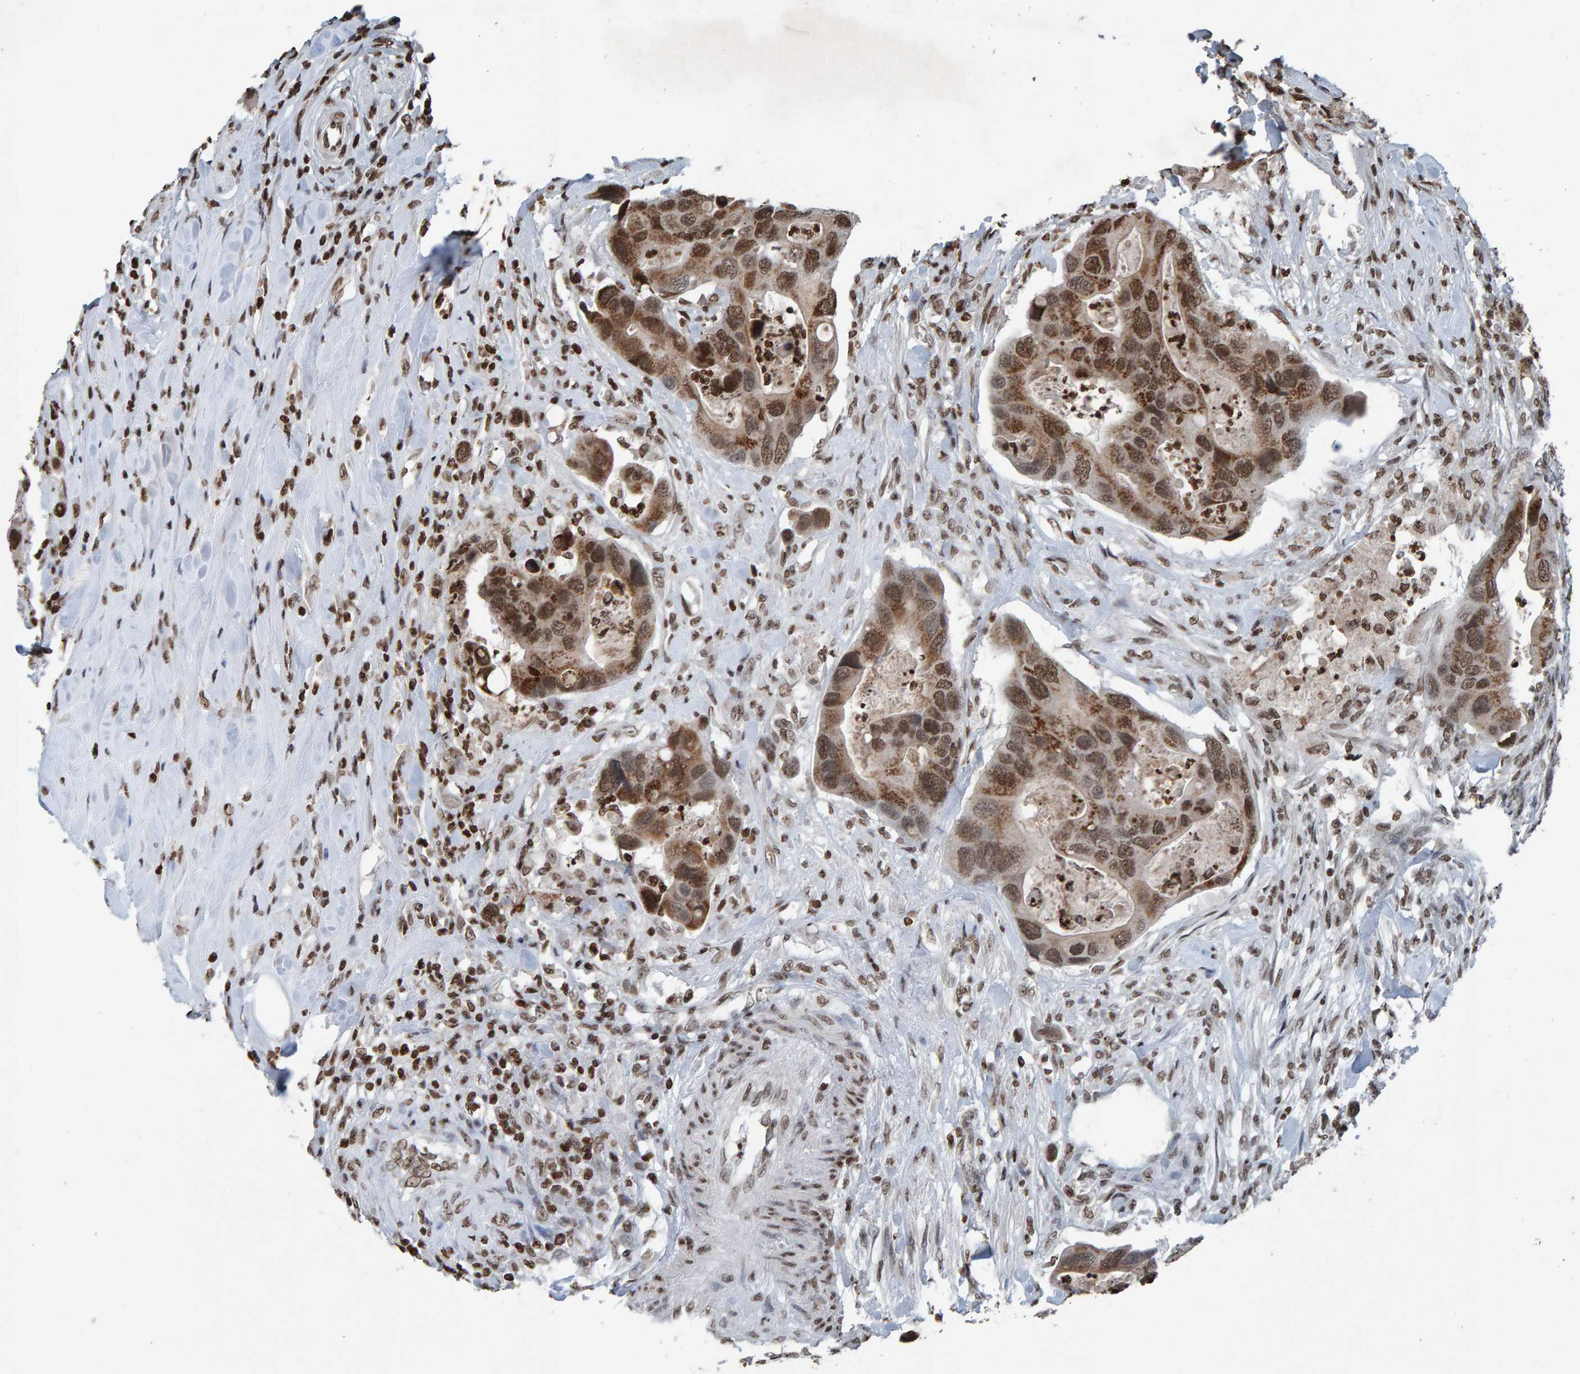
{"staining": {"intensity": "strong", "quantity": ">75%", "location": "cytoplasmic/membranous,nuclear"}, "tissue": "colorectal cancer", "cell_type": "Tumor cells", "image_type": "cancer", "snomed": [{"axis": "morphology", "description": "Adenocarcinoma, NOS"}, {"axis": "topography", "description": "Rectum"}], "caption": "A high amount of strong cytoplasmic/membranous and nuclear positivity is appreciated in about >75% of tumor cells in adenocarcinoma (colorectal) tissue. Immunohistochemistry stains the protein in brown and the nuclei are stained blue.", "gene": "H2AZ1", "patient": {"sex": "female", "age": 57}}